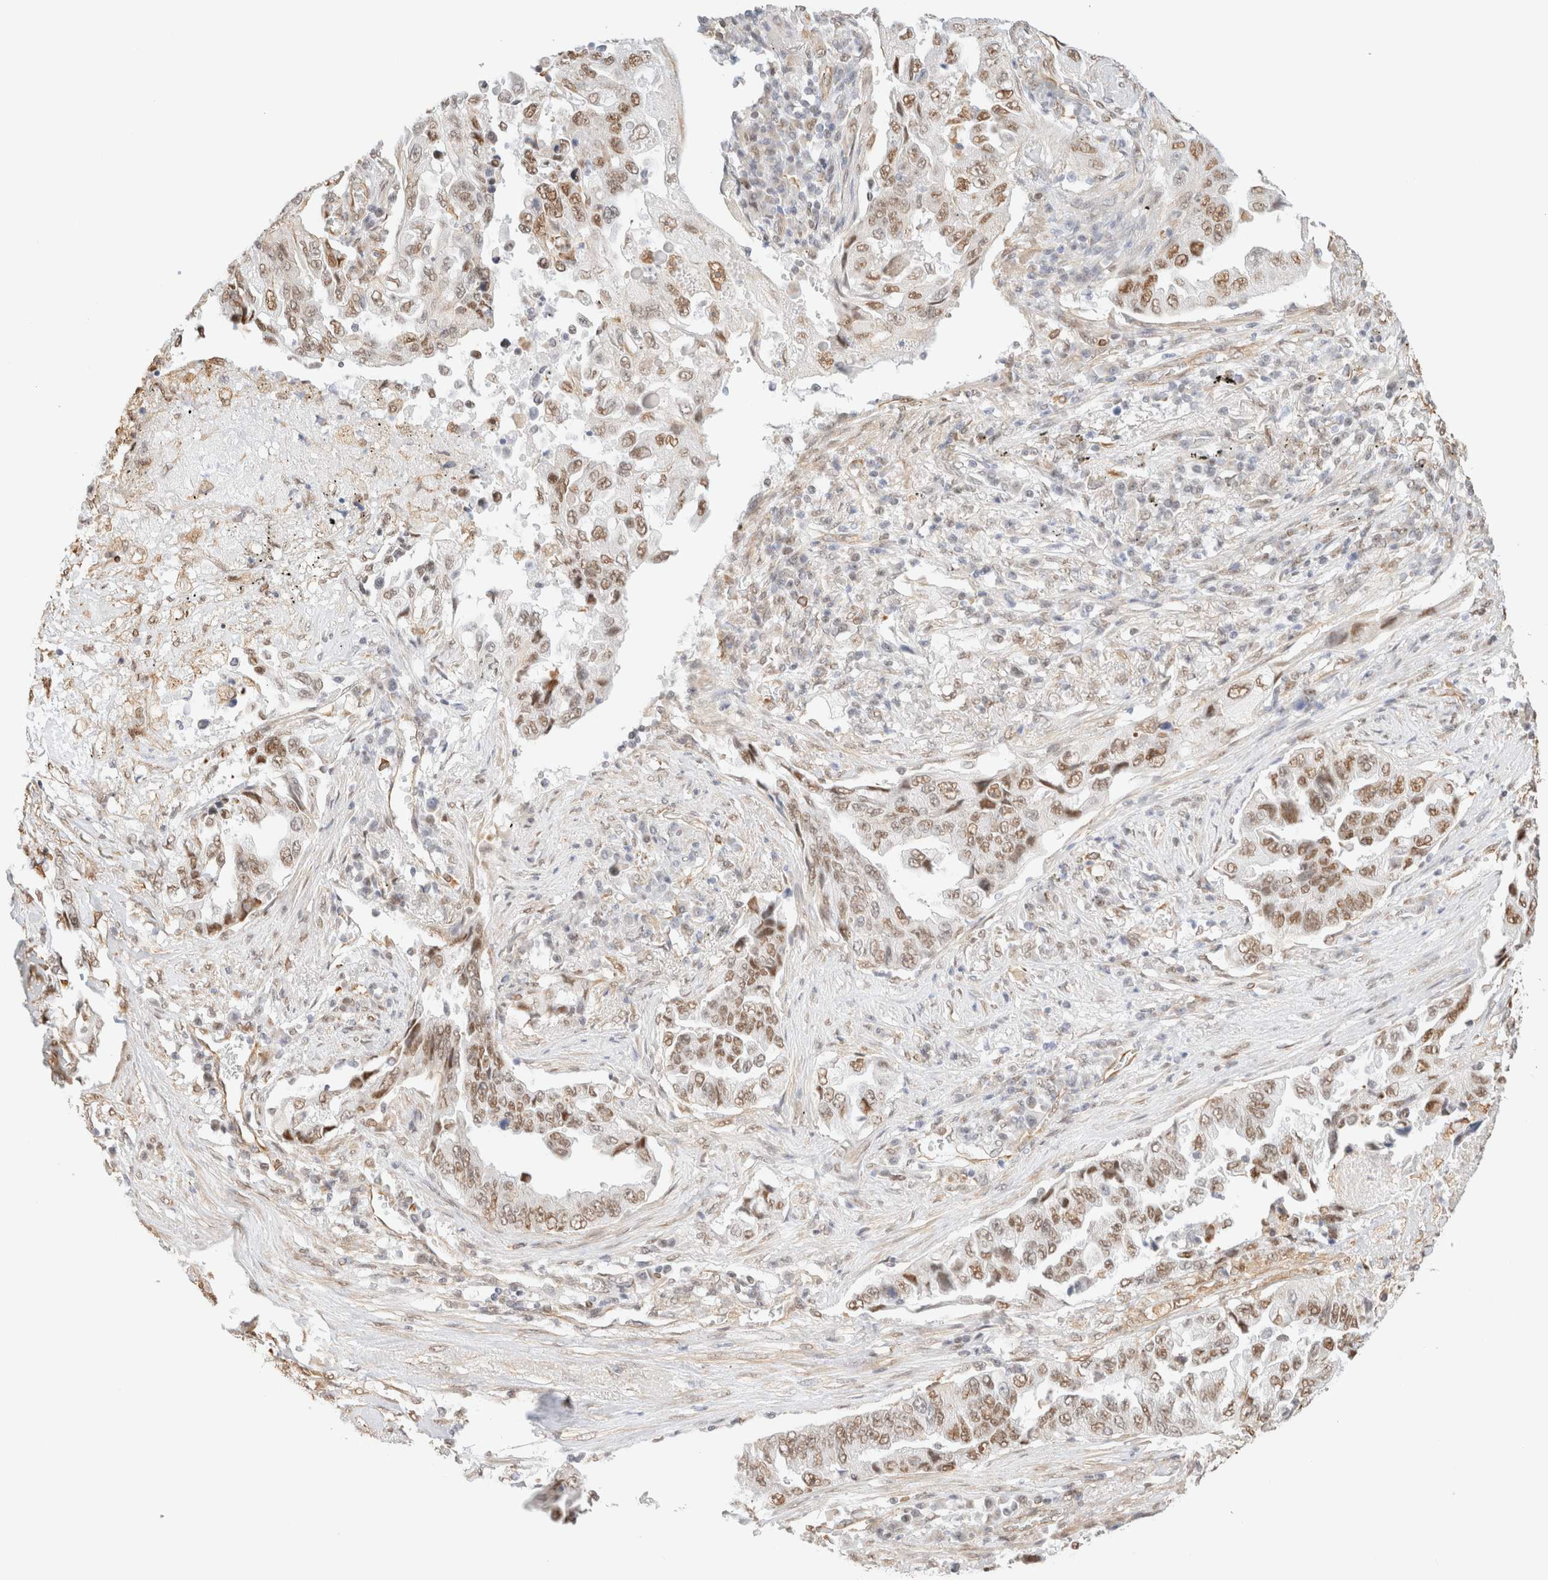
{"staining": {"intensity": "moderate", "quantity": ">75%", "location": "nuclear"}, "tissue": "lung cancer", "cell_type": "Tumor cells", "image_type": "cancer", "snomed": [{"axis": "morphology", "description": "Adenocarcinoma, NOS"}, {"axis": "topography", "description": "Lung"}], "caption": "Moderate nuclear expression for a protein is appreciated in approximately >75% of tumor cells of lung adenocarcinoma using immunohistochemistry.", "gene": "ARID5A", "patient": {"sex": "female", "age": 51}}